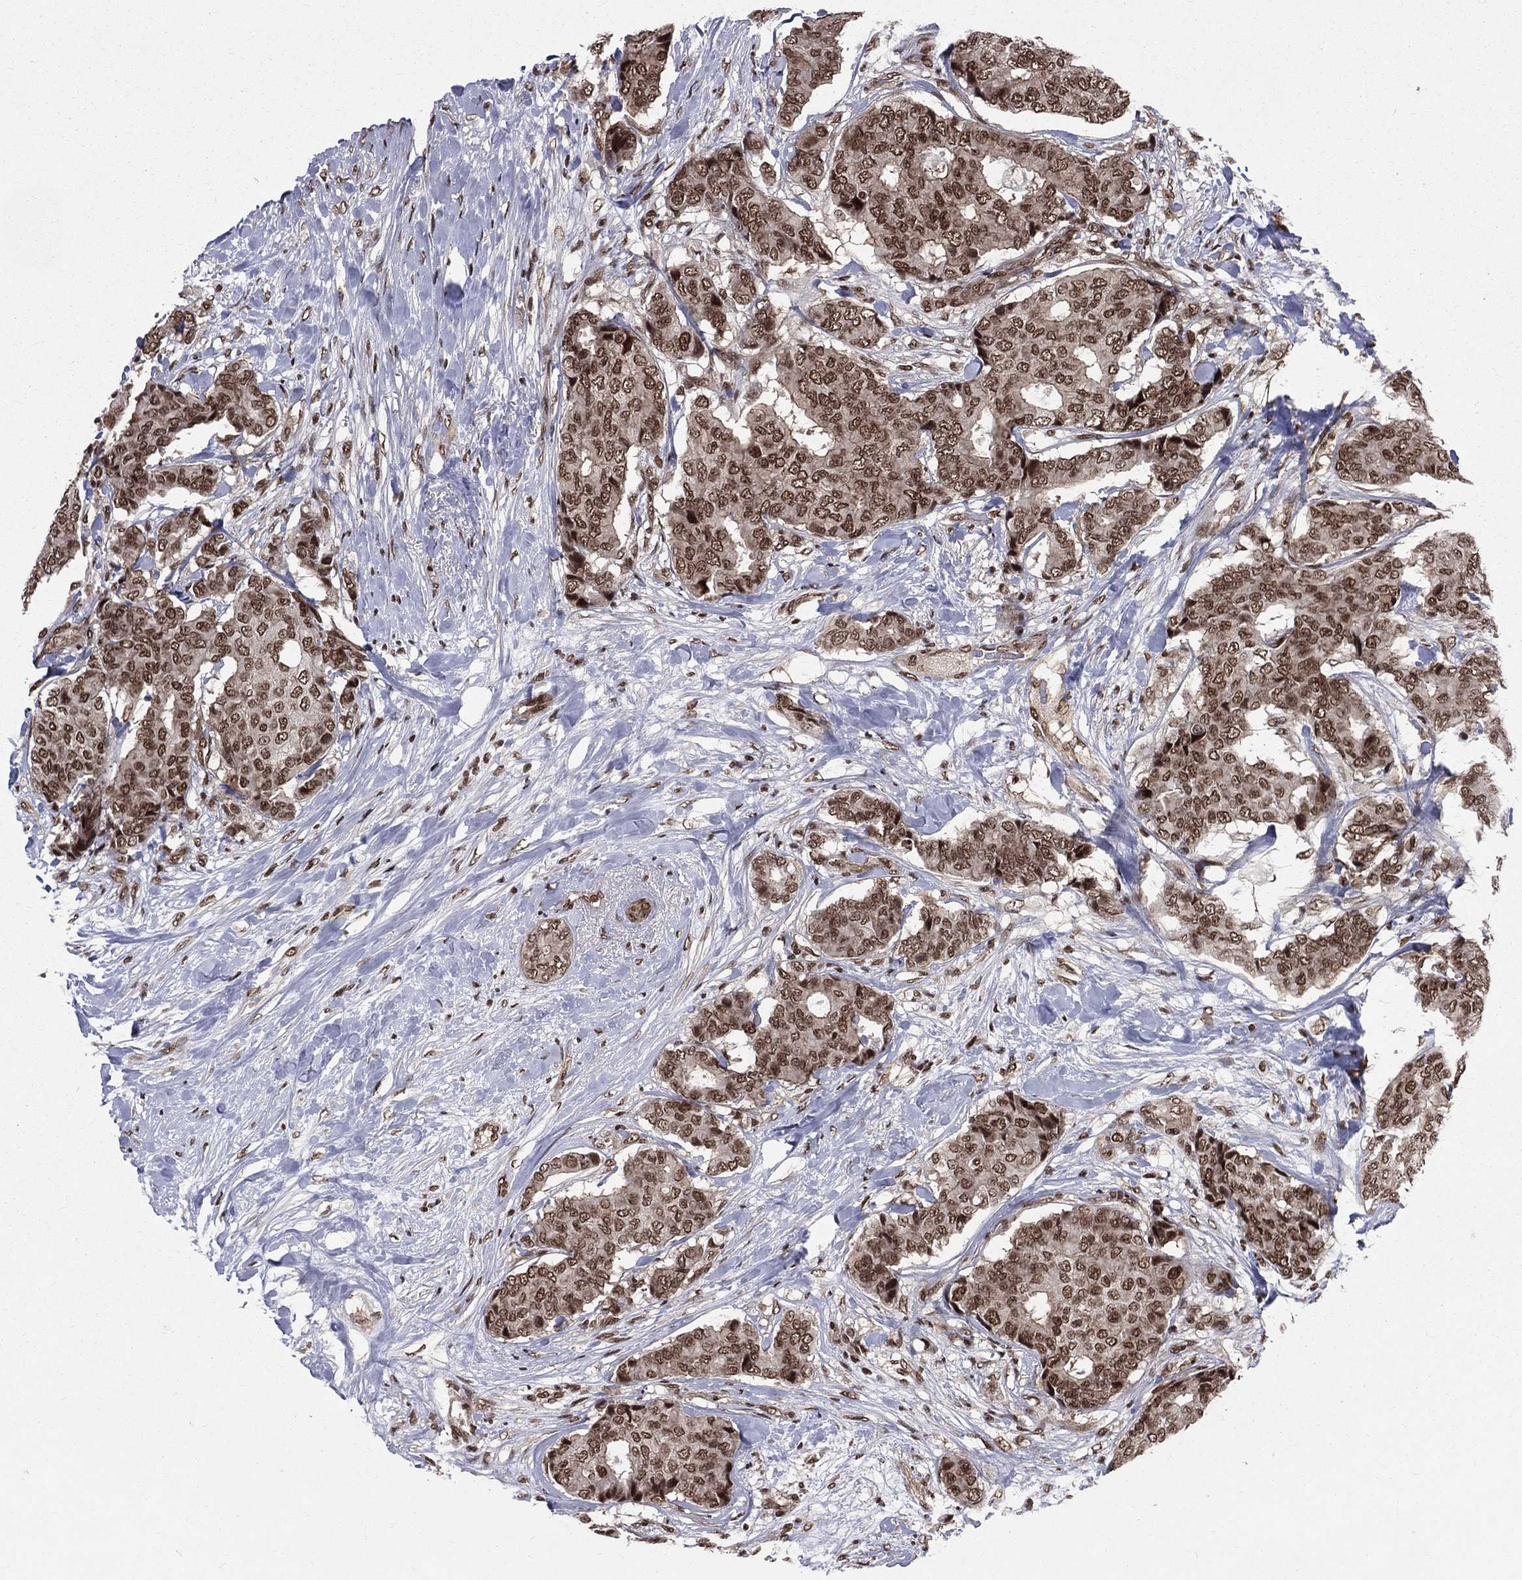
{"staining": {"intensity": "strong", "quantity": ">75%", "location": "nuclear"}, "tissue": "breast cancer", "cell_type": "Tumor cells", "image_type": "cancer", "snomed": [{"axis": "morphology", "description": "Duct carcinoma"}, {"axis": "topography", "description": "Breast"}], "caption": "The immunohistochemical stain shows strong nuclear expression in tumor cells of breast cancer (infiltrating ductal carcinoma) tissue.", "gene": "SMC3", "patient": {"sex": "female", "age": 75}}